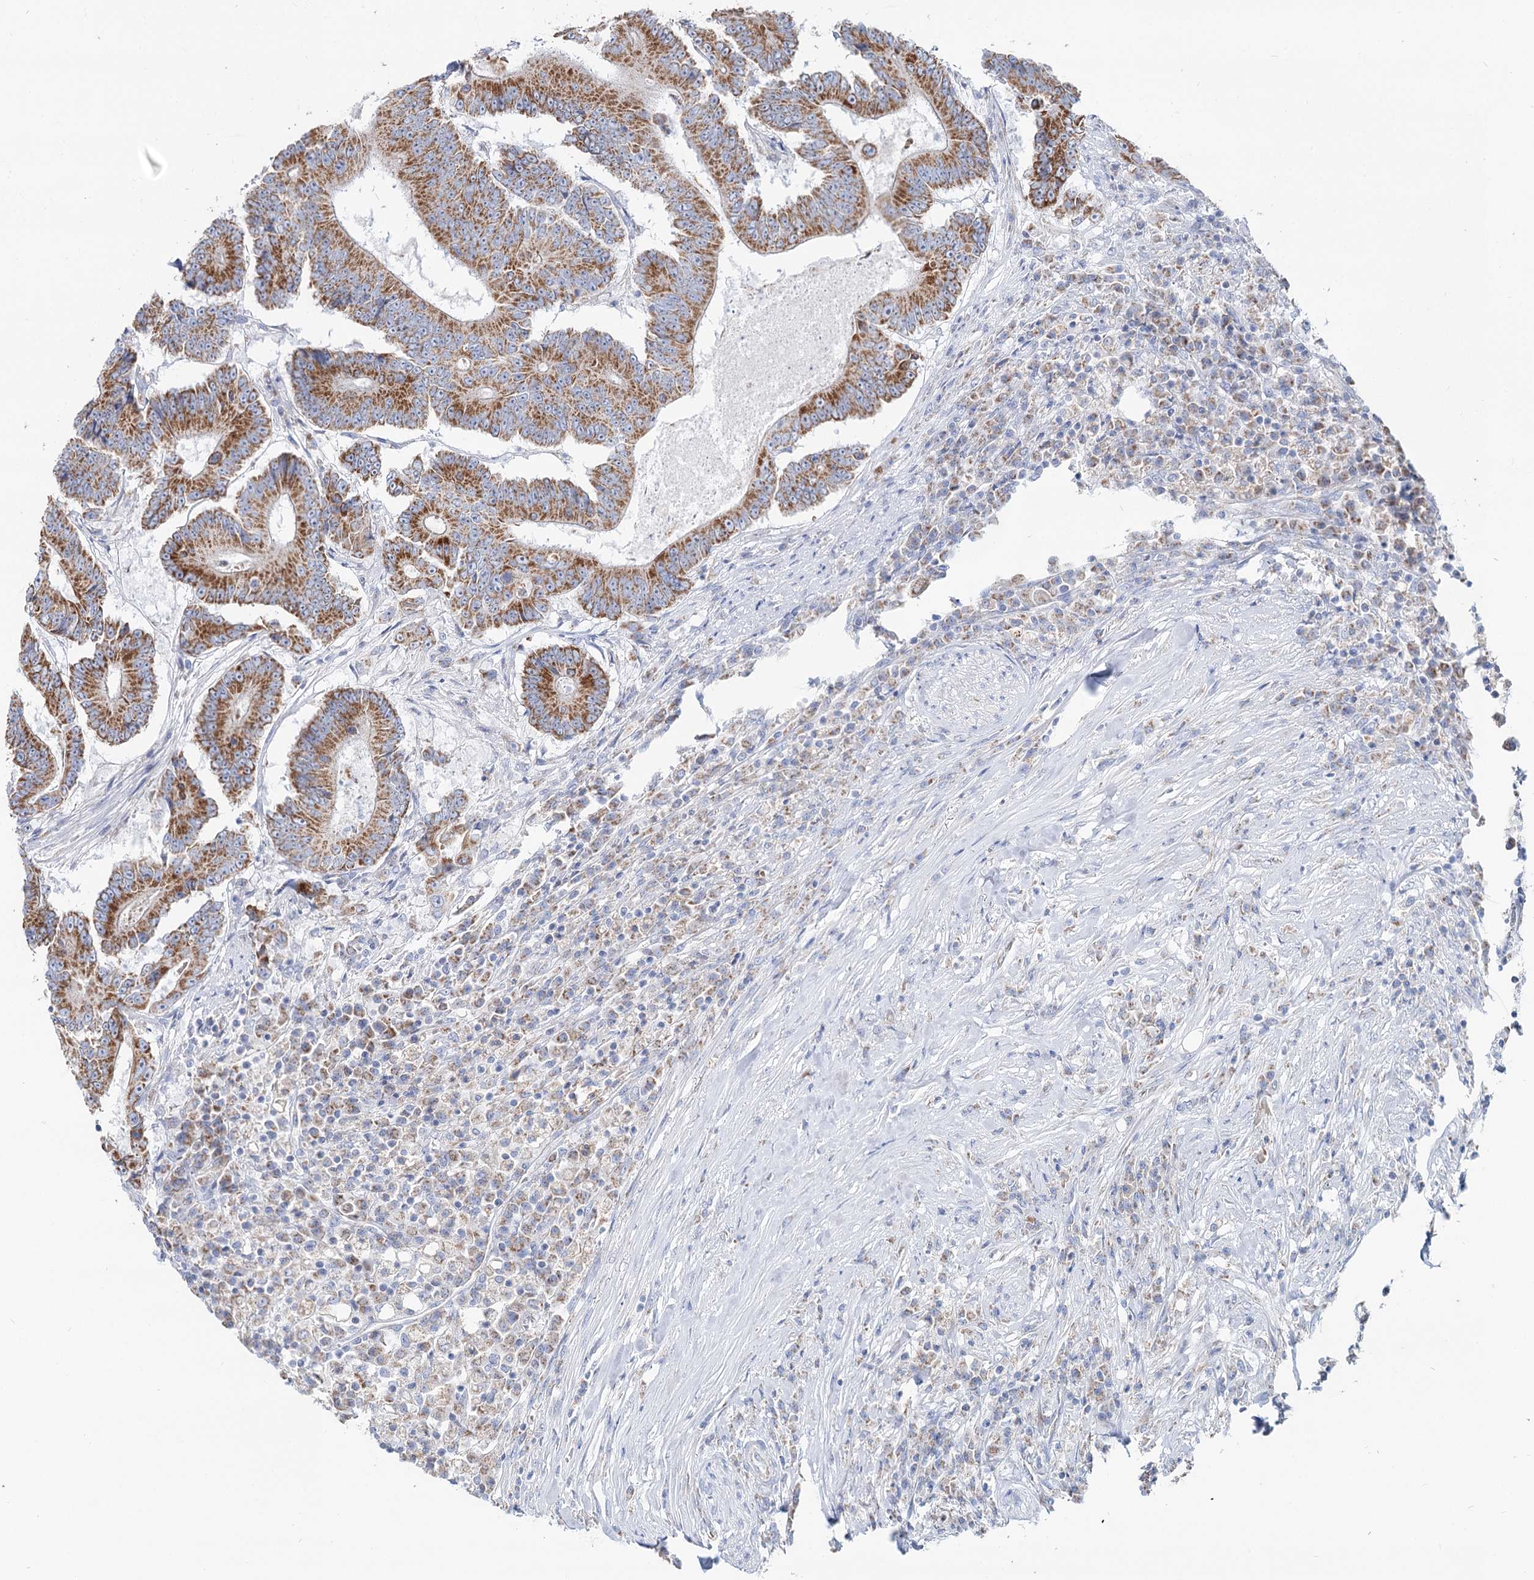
{"staining": {"intensity": "moderate", "quantity": ">75%", "location": "cytoplasmic/membranous"}, "tissue": "colorectal cancer", "cell_type": "Tumor cells", "image_type": "cancer", "snomed": [{"axis": "morphology", "description": "Adenocarcinoma, NOS"}, {"axis": "topography", "description": "Colon"}], "caption": "This is an image of immunohistochemistry (IHC) staining of colorectal cancer, which shows moderate staining in the cytoplasmic/membranous of tumor cells.", "gene": "MCCC2", "patient": {"sex": "male", "age": 83}}